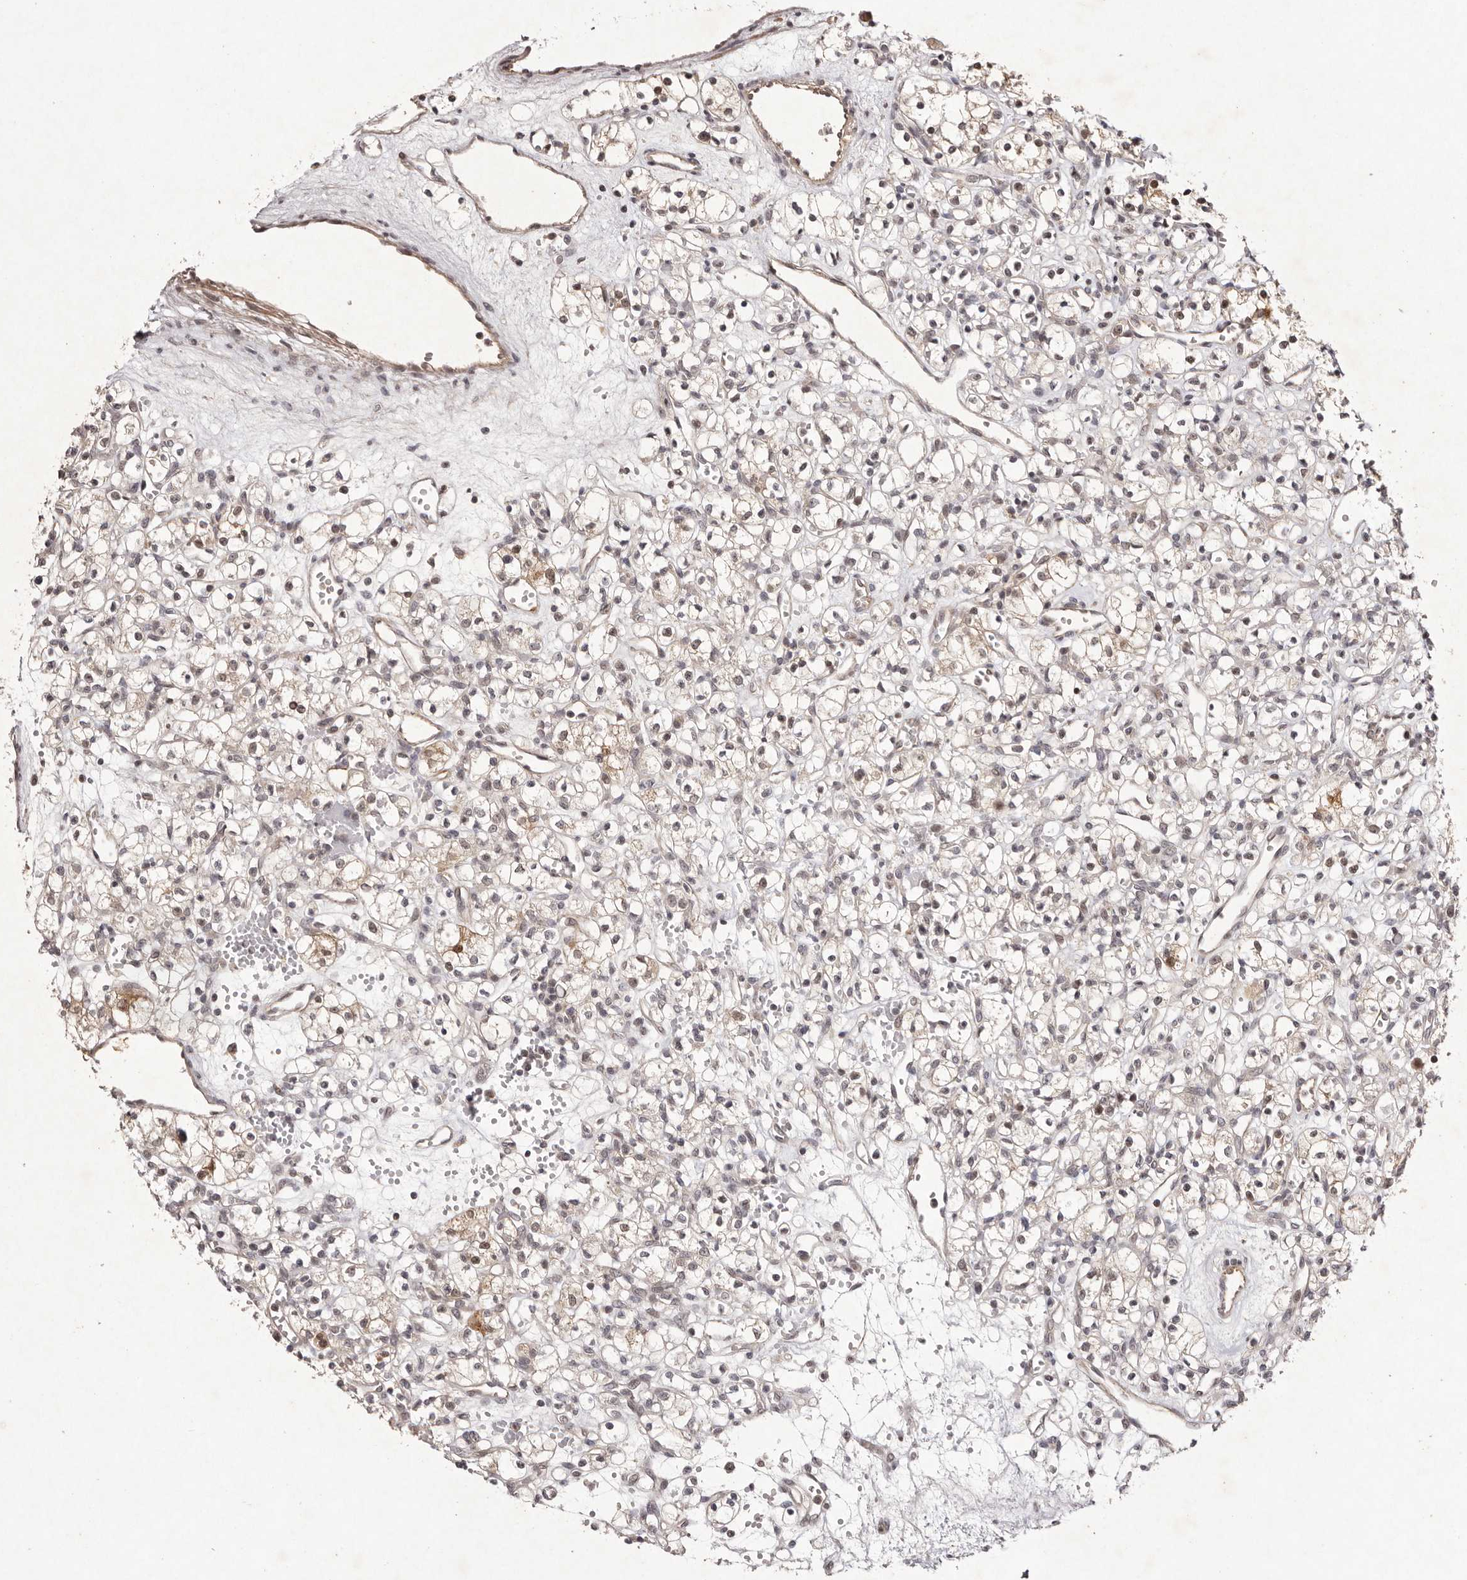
{"staining": {"intensity": "weak", "quantity": "25%-75%", "location": "cytoplasmic/membranous,nuclear"}, "tissue": "renal cancer", "cell_type": "Tumor cells", "image_type": "cancer", "snomed": [{"axis": "morphology", "description": "Adenocarcinoma, NOS"}, {"axis": "topography", "description": "Kidney"}], "caption": "Weak cytoplasmic/membranous and nuclear expression is appreciated in about 25%-75% of tumor cells in renal cancer (adenocarcinoma).", "gene": "BUD31", "patient": {"sex": "female", "age": 59}}